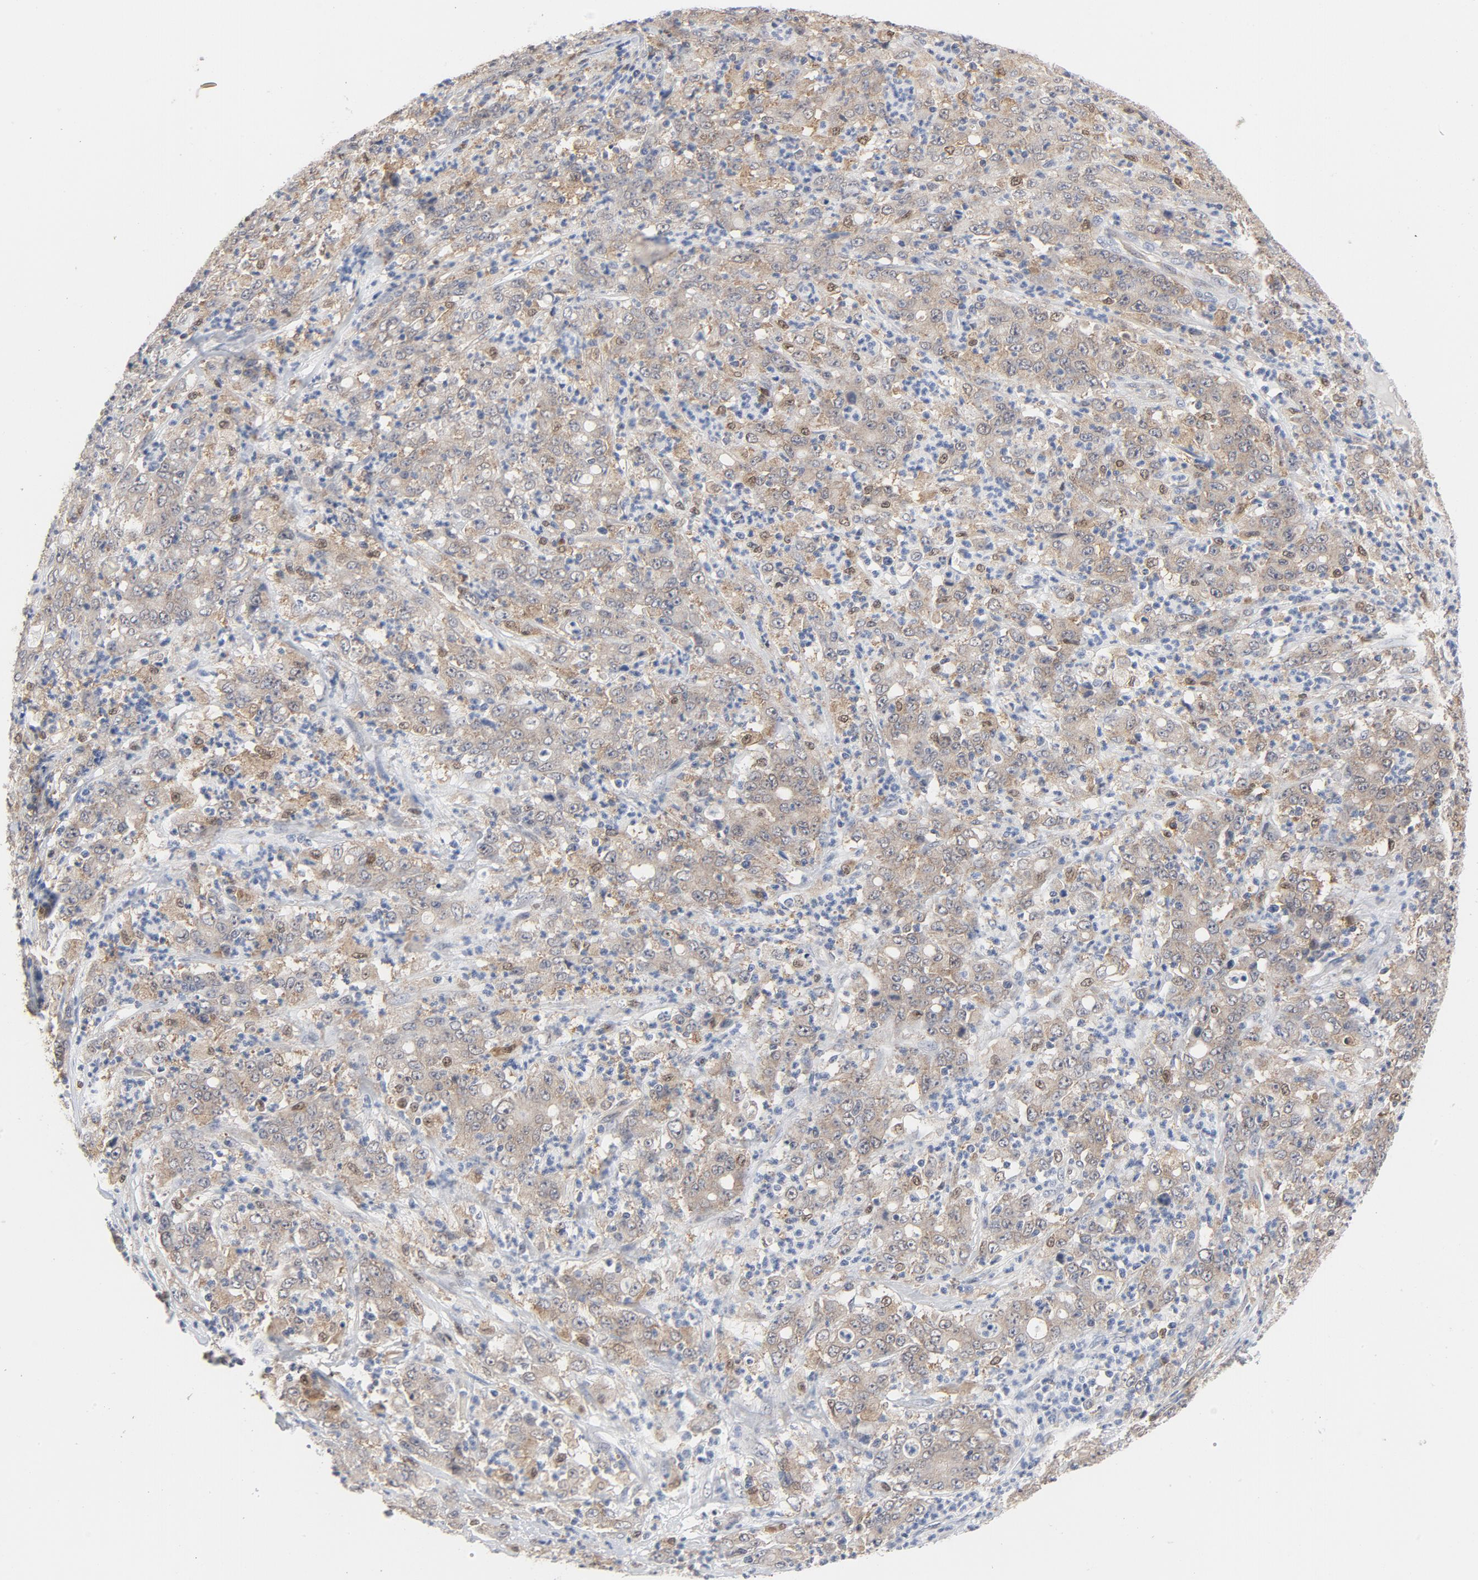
{"staining": {"intensity": "weak", "quantity": ">75%", "location": "cytoplasmic/membranous"}, "tissue": "stomach cancer", "cell_type": "Tumor cells", "image_type": "cancer", "snomed": [{"axis": "morphology", "description": "Adenocarcinoma, NOS"}, {"axis": "topography", "description": "Stomach, lower"}], "caption": "Protein staining by IHC shows weak cytoplasmic/membranous expression in about >75% of tumor cells in stomach cancer (adenocarcinoma).", "gene": "PRDX1", "patient": {"sex": "female", "age": 71}}